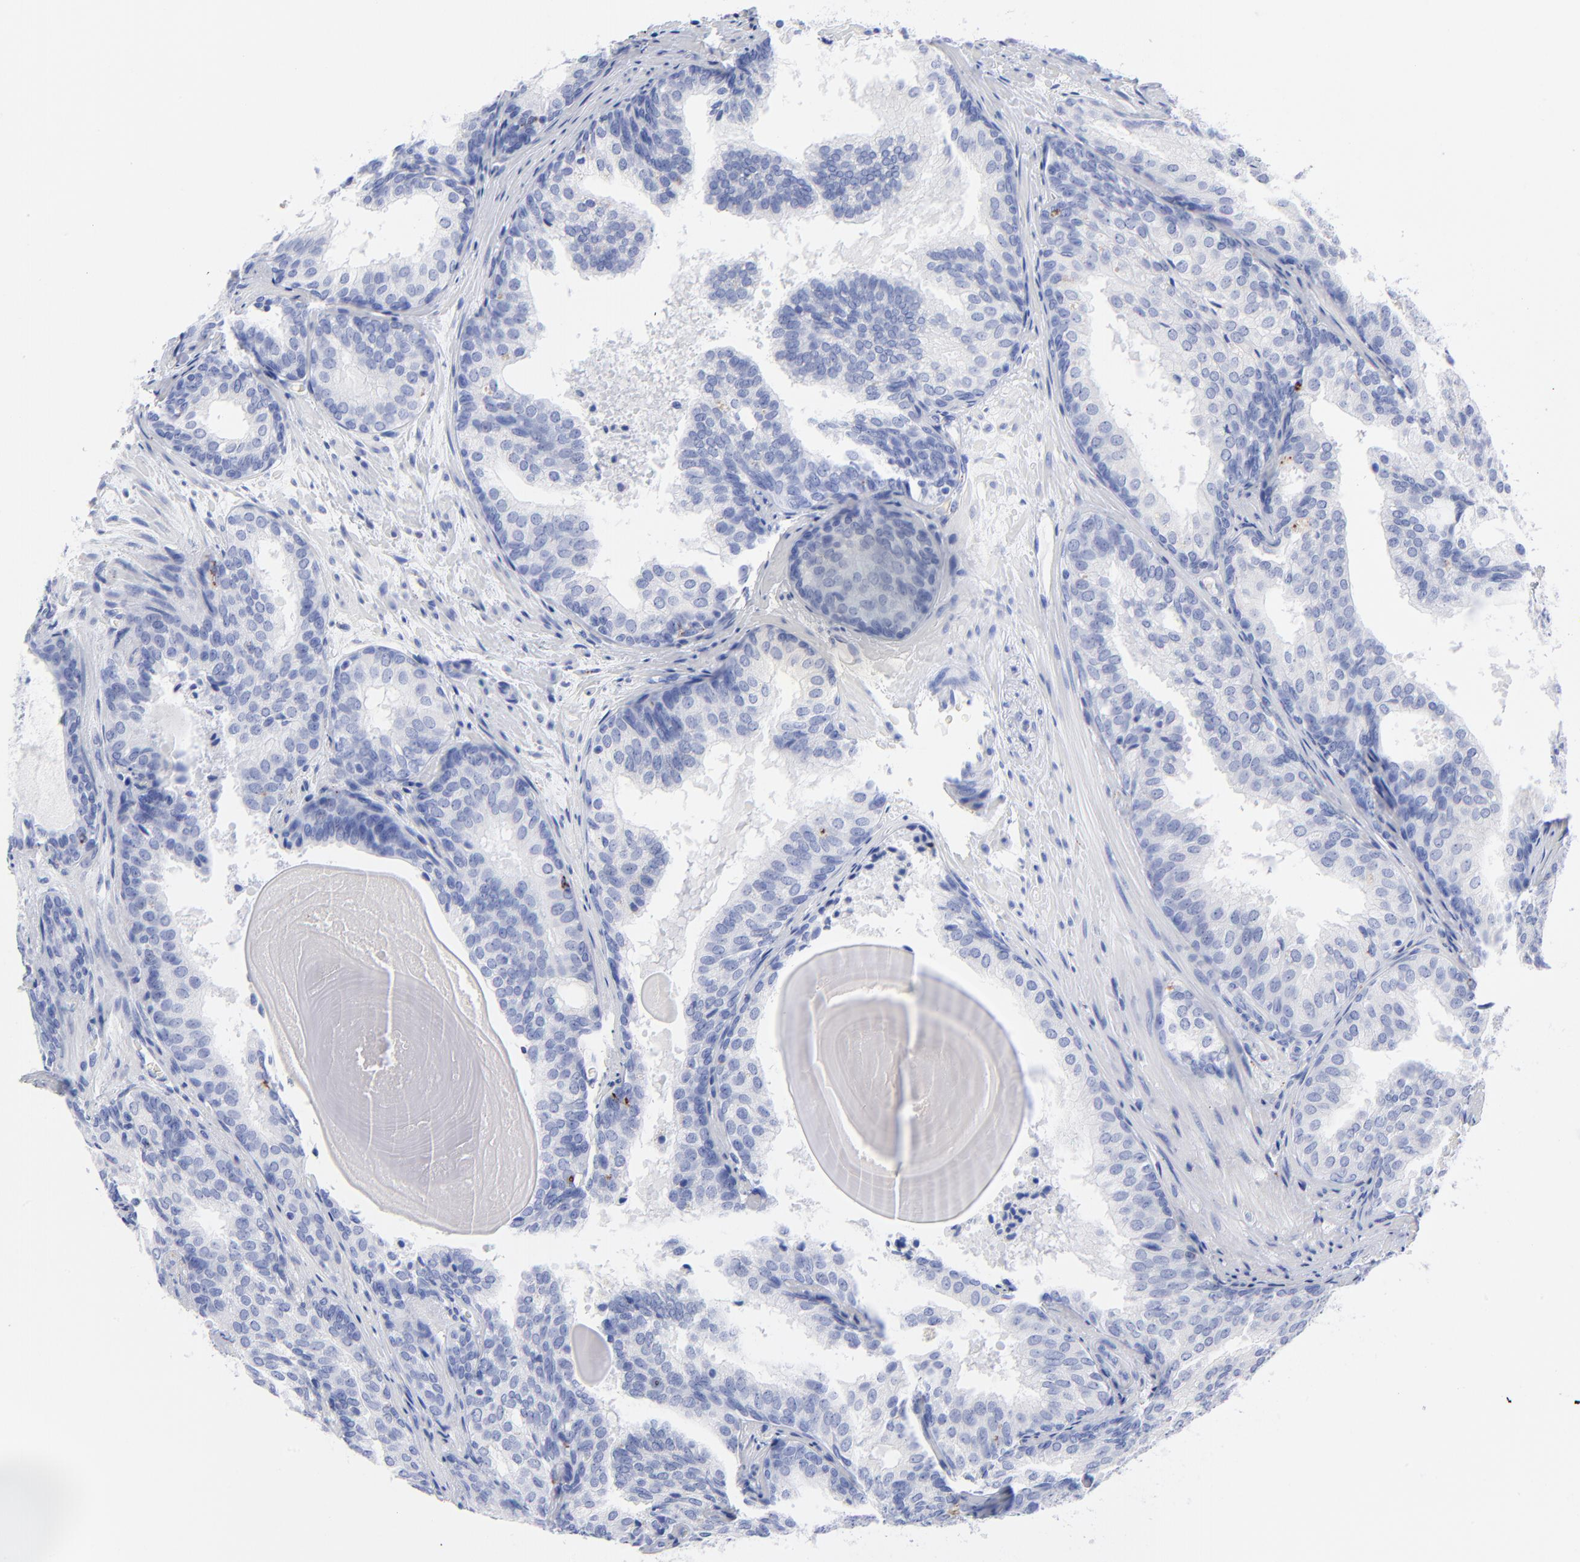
{"staining": {"intensity": "negative", "quantity": "none", "location": "none"}, "tissue": "prostate cancer", "cell_type": "Tumor cells", "image_type": "cancer", "snomed": [{"axis": "morphology", "description": "Adenocarcinoma, Low grade"}, {"axis": "topography", "description": "Prostate"}], "caption": "The image shows no significant expression in tumor cells of low-grade adenocarcinoma (prostate).", "gene": "CPVL", "patient": {"sex": "male", "age": 69}}